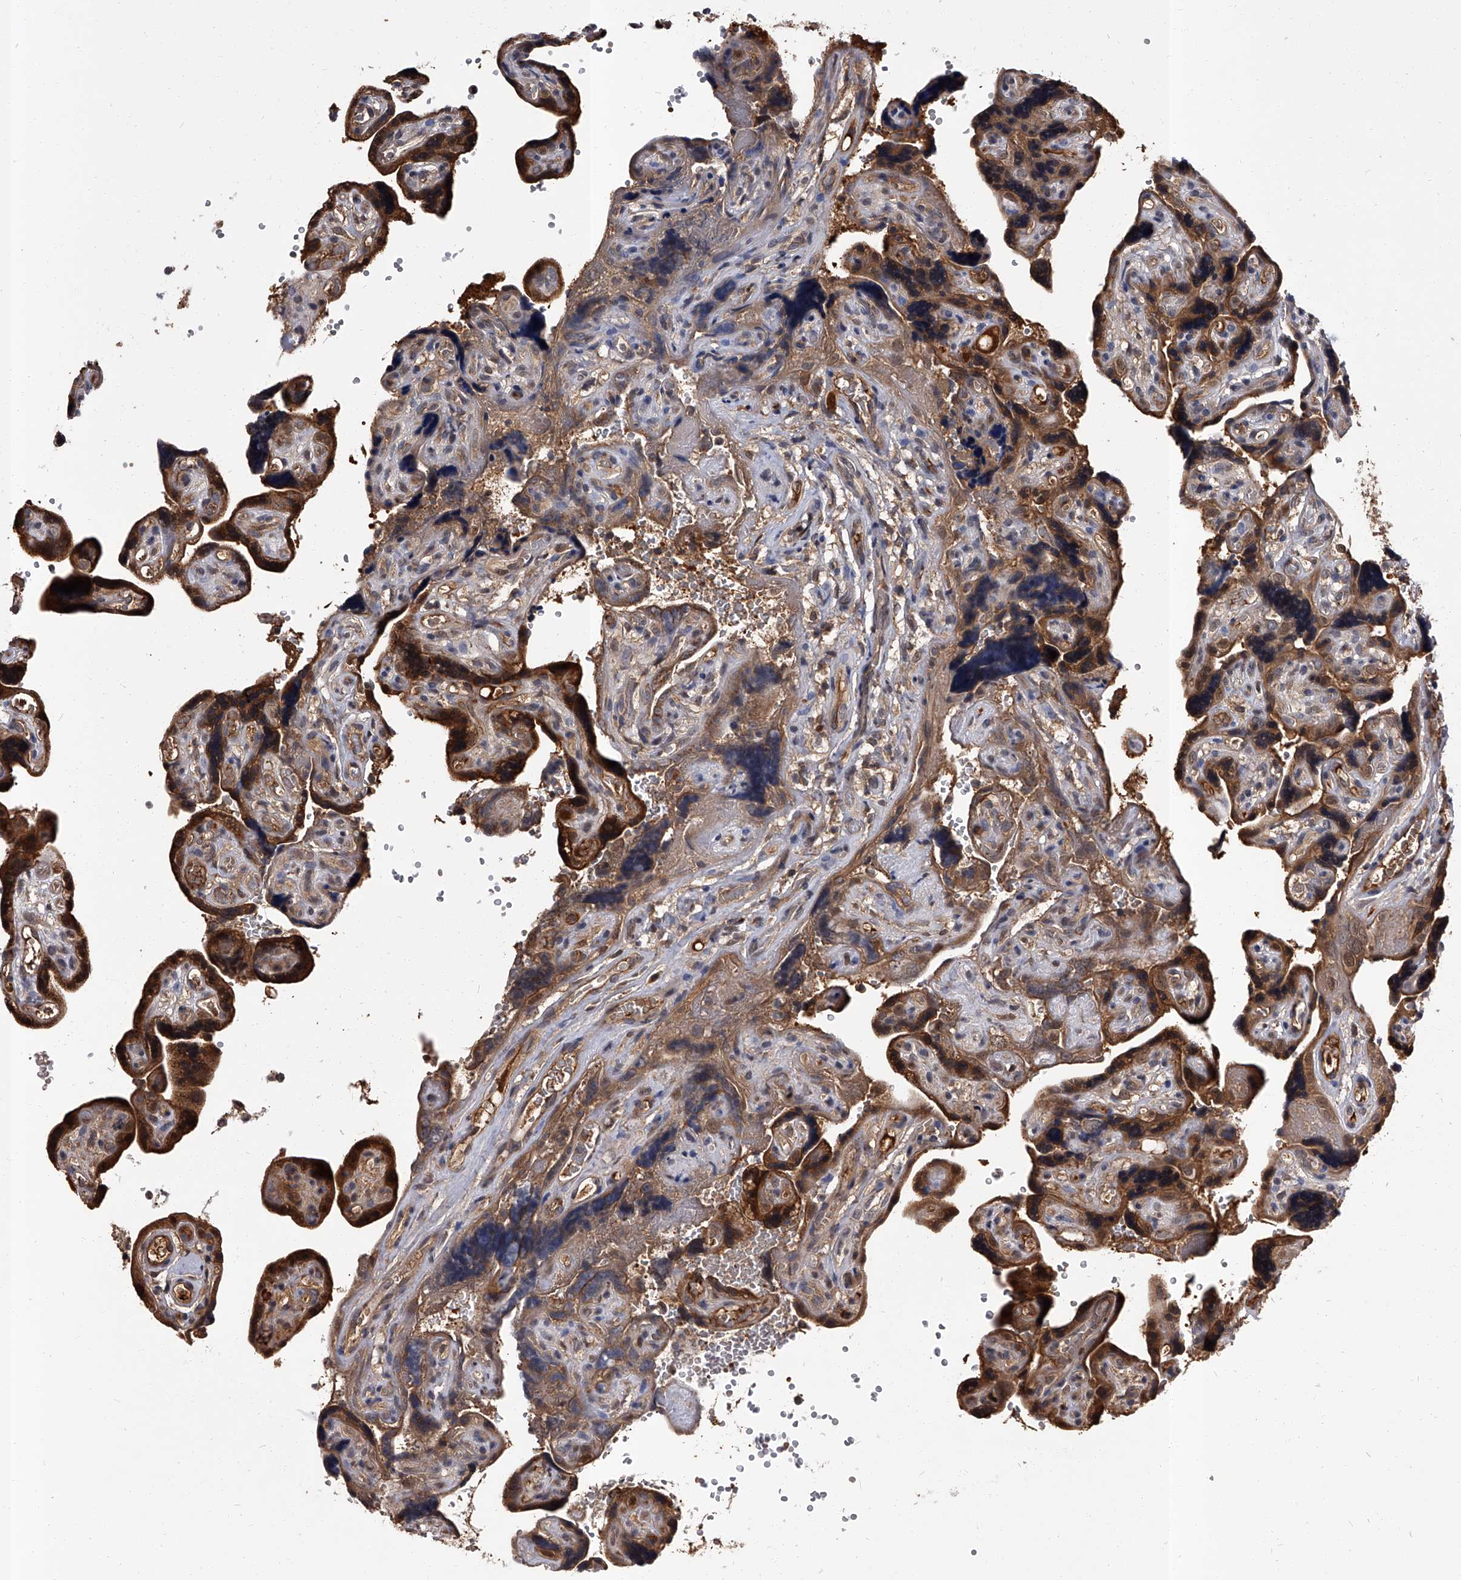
{"staining": {"intensity": "strong", "quantity": ">75%", "location": "cytoplasmic/membranous,nuclear"}, "tissue": "placenta", "cell_type": "Decidual cells", "image_type": "normal", "snomed": [{"axis": "morphology", "description": "Normal tissue, NOS"}, {"axis": "topography", "description": "Placenta"}], "caption": "Immunohistochemical staining of benign placenta exhibits strong cytoplasmic/membranous,nuclear protein expression in approximately >75% of decidual cells. The staining was performed using DAB (3,3'-diaminobenzidine), with brown indicating positive protein expression. Nuclei are stained blue with hematoxylin.", "gene": "SLC18B1", "patient": {"sex": "female", "age": 30}}